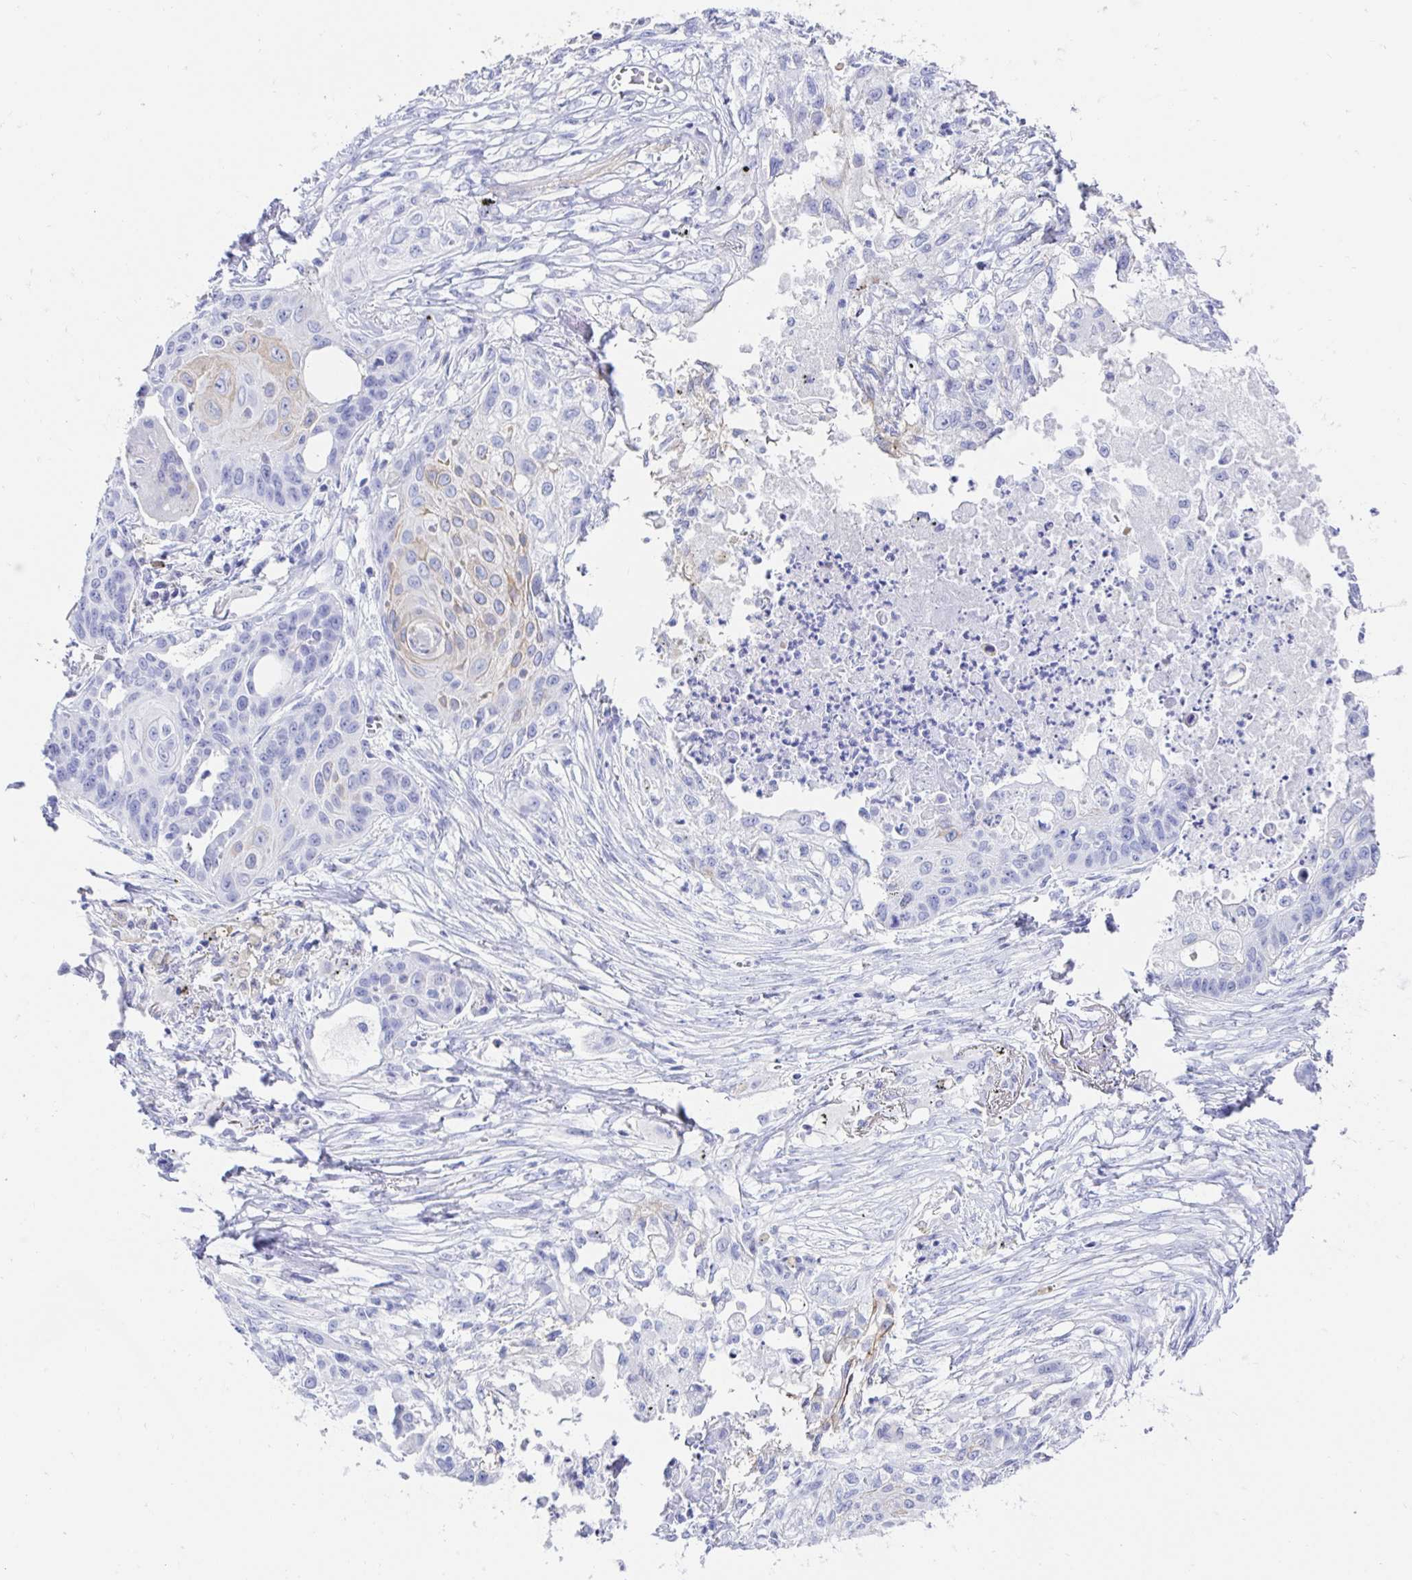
{"staining": {"intensity": "negative", "quantity": "none", "location": "none"}, "tissue": "lung cancer", "cell_type": "Tumor cells", "image_type": "cancer", "snomed": [{"axis": "morphology", "description": "Squamous cell carcinoma, NOS"}, {"axis": "topography", "description": "Lung"}], "caption": "This is an immunohistochemistry photomicrograph of human lung cancer (squamous cell carcinoma). There is no staining in tumor cells.", "gene": "CA9", "patient": {"sex": "male", "age": 71}}